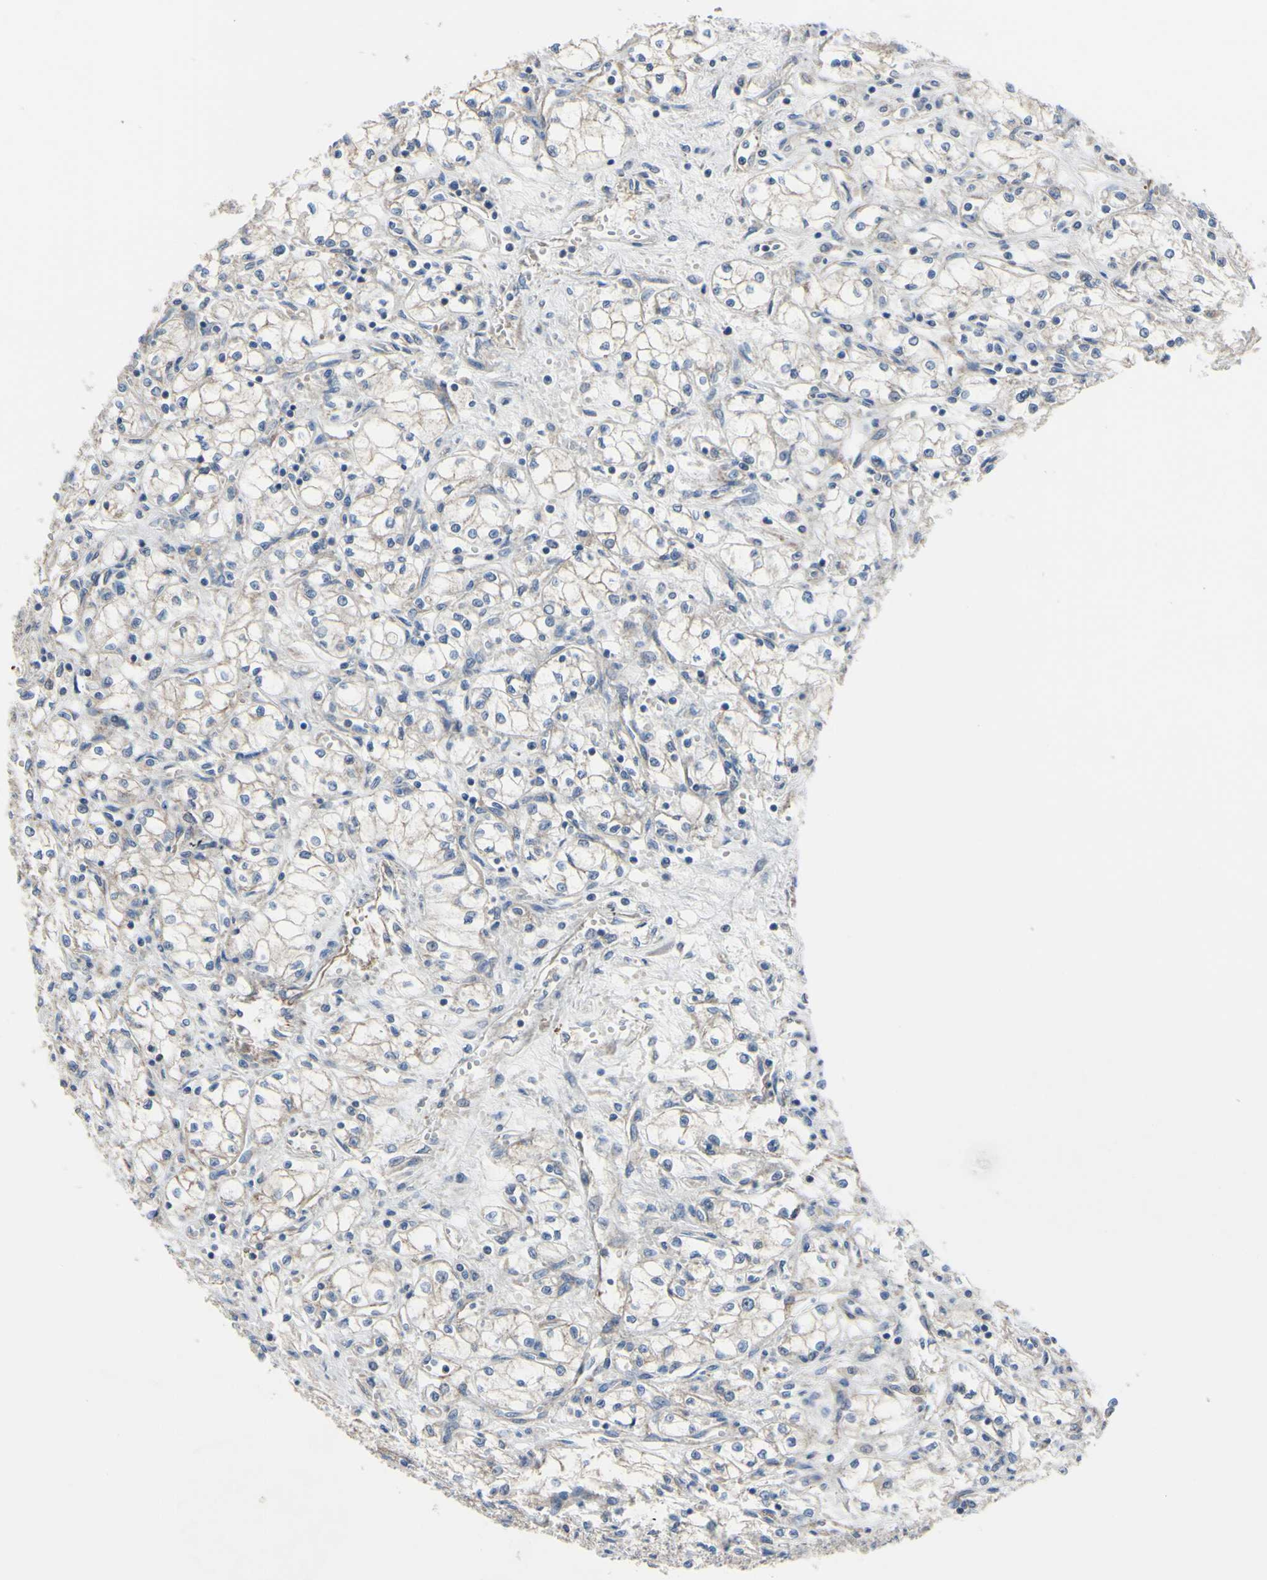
{"staining": {"intensity": "weak", "quantity": "<25%", "location": "cytoplasmic/membranous"}, "tissue": "renal cancer", "cell_type": "Tumor cells", "image_type": "cancer", "snomed": [{"axis": "morphology", "description": "Normal tissue, NOS"}, {"axis": "morphology", "description": "Adenocarcinoma, NOS"}, {"axis": "topography", "description": "Kidney"}], "caption": "The photomicrograph demonstrates no staining of tumor cells in renal adenocarcinoma. (DAB (3,3'-diaminobenzidine) IHC with hematoxylin counter stain).", "gene": "BECN1", "patient": {"sex": "male", "age": 59}}